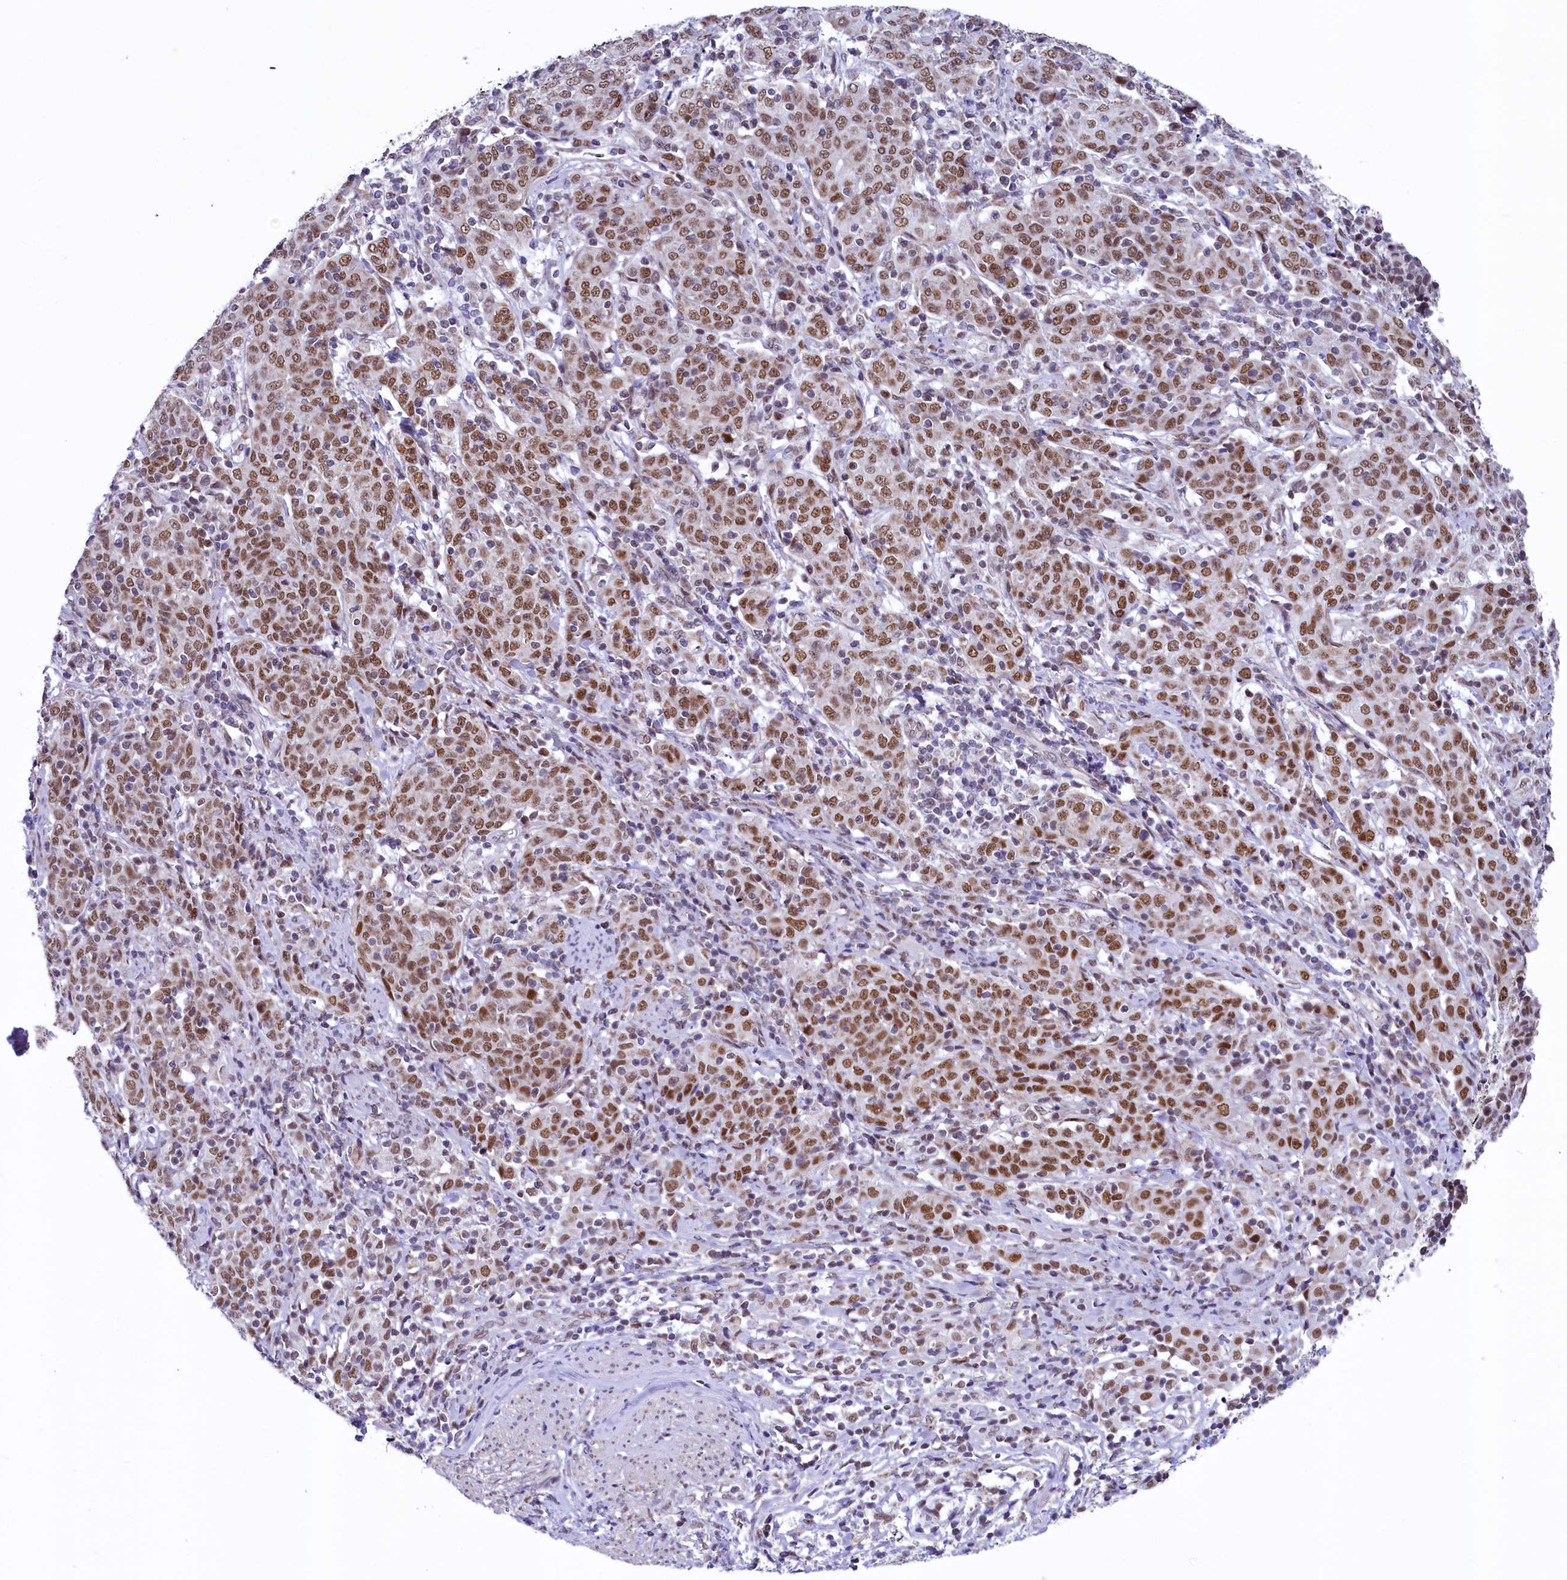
{"staining": {"intensity": "moderate", "quantity": ">75%", "location": "nuclear"}, "tissue": "cervical cancer", "cell_type": "Tumor cells", "image_type": "cancer", "snomed": [{"axis": "morphology", "description": "Squamous cell carcinoma, NOS"}, {"axis": "topography", "description": "Cervix"}], "caption": "This micrograph exhibits IHC staining of human cervical squamous cell carcinoma, with medium moderate nuclear staining in about >75% of tumor cells.", "gene": "MORN3", "patient": {"sex": "female", "age": 67}}